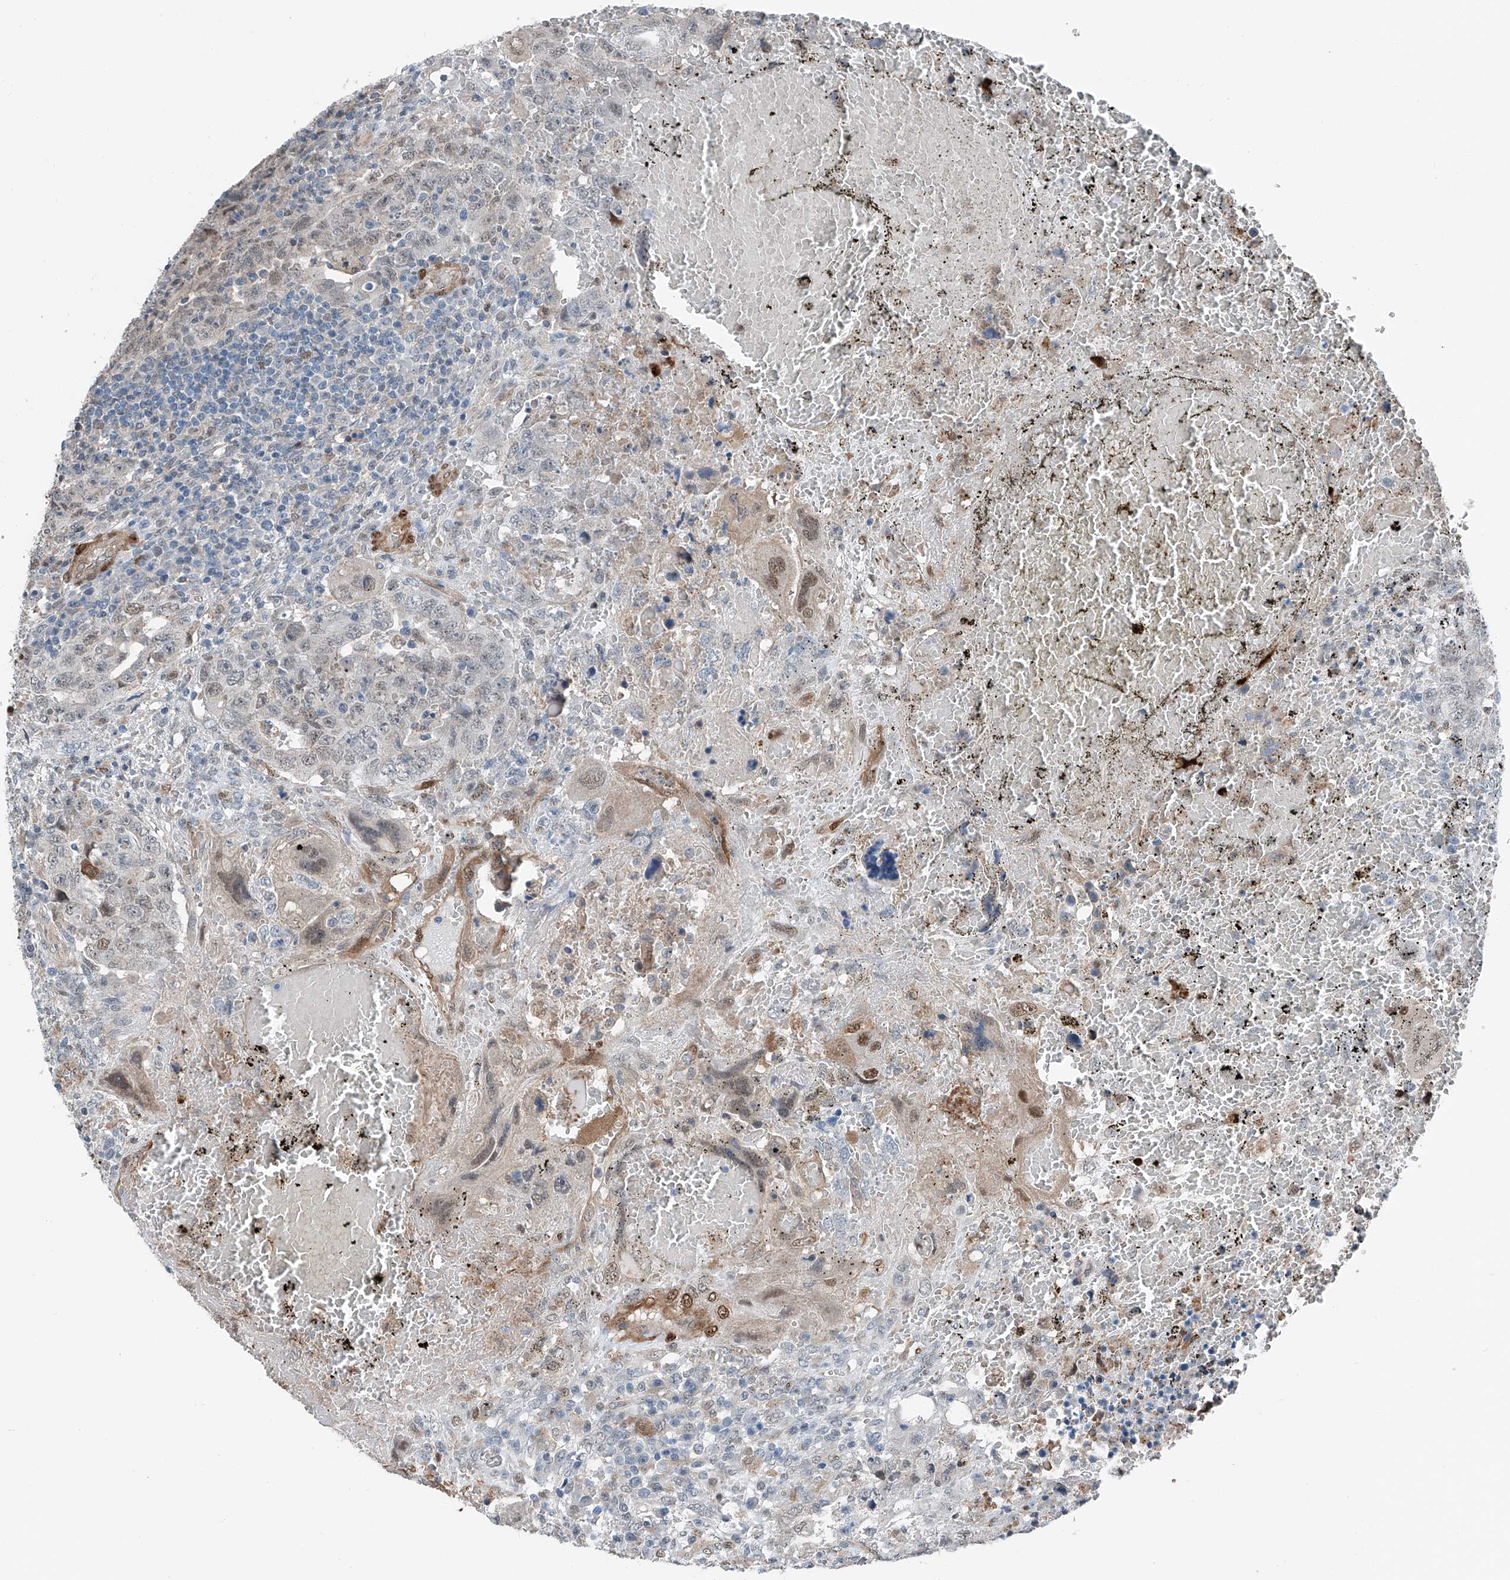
{"staining": {"intensity": "weak", "quantity": "<25%", "location": "nuclear"}, "tissue": "testis cancer", "cell_type": "Tumor cells", "image_type": "cancer", "snomed": [{"axis": "morphology", "description": "Carcinoma, Embryonal, NOS"}, {"axis": "topography", "description": "Testis"}], "caption": "The histopathology image exhibits no significant expression in tumor cells of embryonal carcinoma (testis). (DAB (3,3'-diaminobenzidine) IHC with hematoxylin counter stain).", "gene": "HSPA6", "patient": {"sex": "male", "age": 26}}